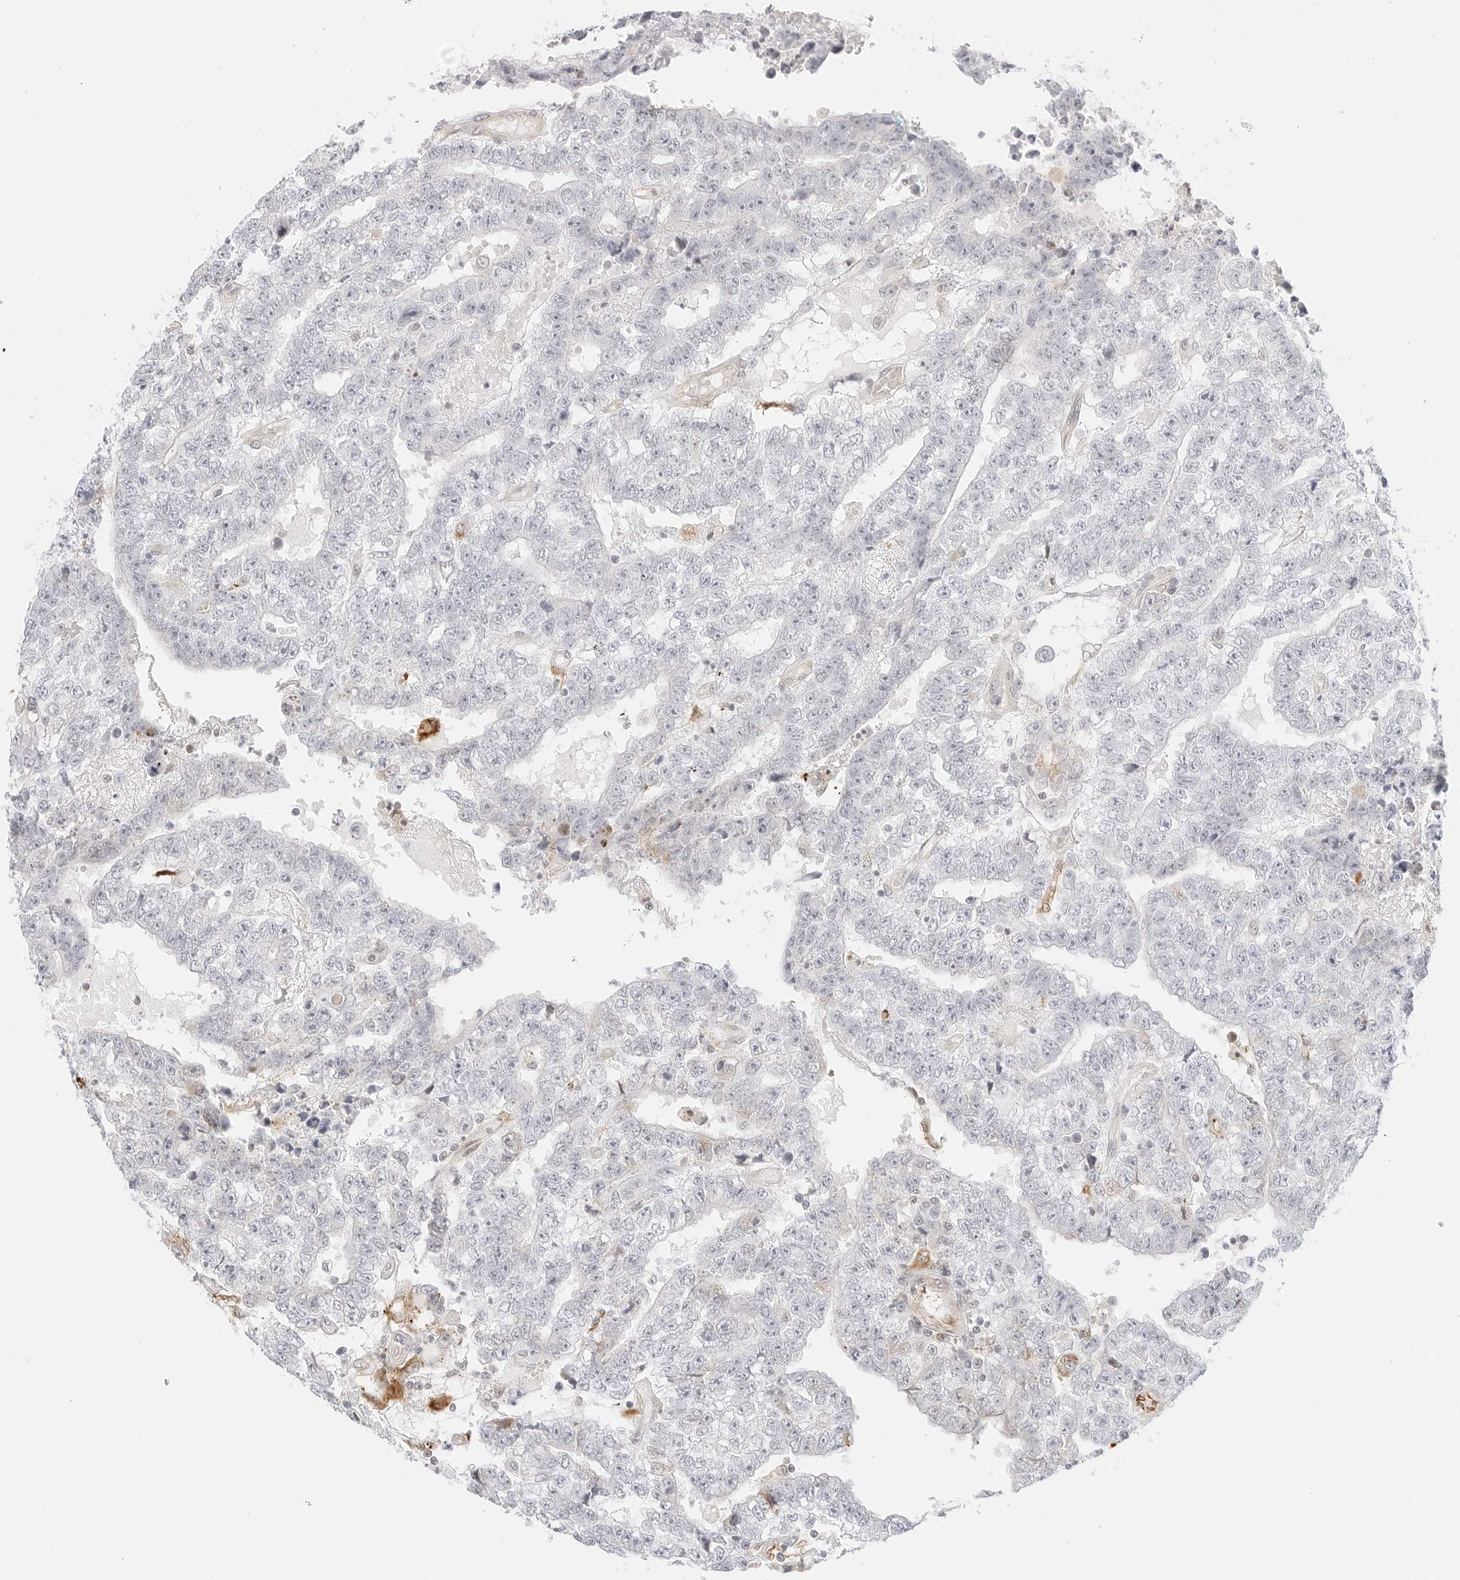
{"staining": {"intensity": "negative", "quantity": "none", "location": "none"}, "tissue": "testis cancer", "cell_type": "Tumor cells", "image_type": "cancer", "snomed": [{"axis": "morphology", "description": "Carcinoma, Embryonal, NOS"}, {"axis": "topography", "description": "Testis"}], "caption": "IHC photomicrograph of human embryonal carcinoma (testis) stained for a protein (brown), which reveals no positivity in tumor cells. The staining was performed using DAB (3,3'-diaminobenzidine) to visualize the protein expression in brown, while the nuclei were stained in blue with hematoxylin (Magnification: 20x).", "gene": "TEKT2", "patient": {"sex": "male", "age": 25}}